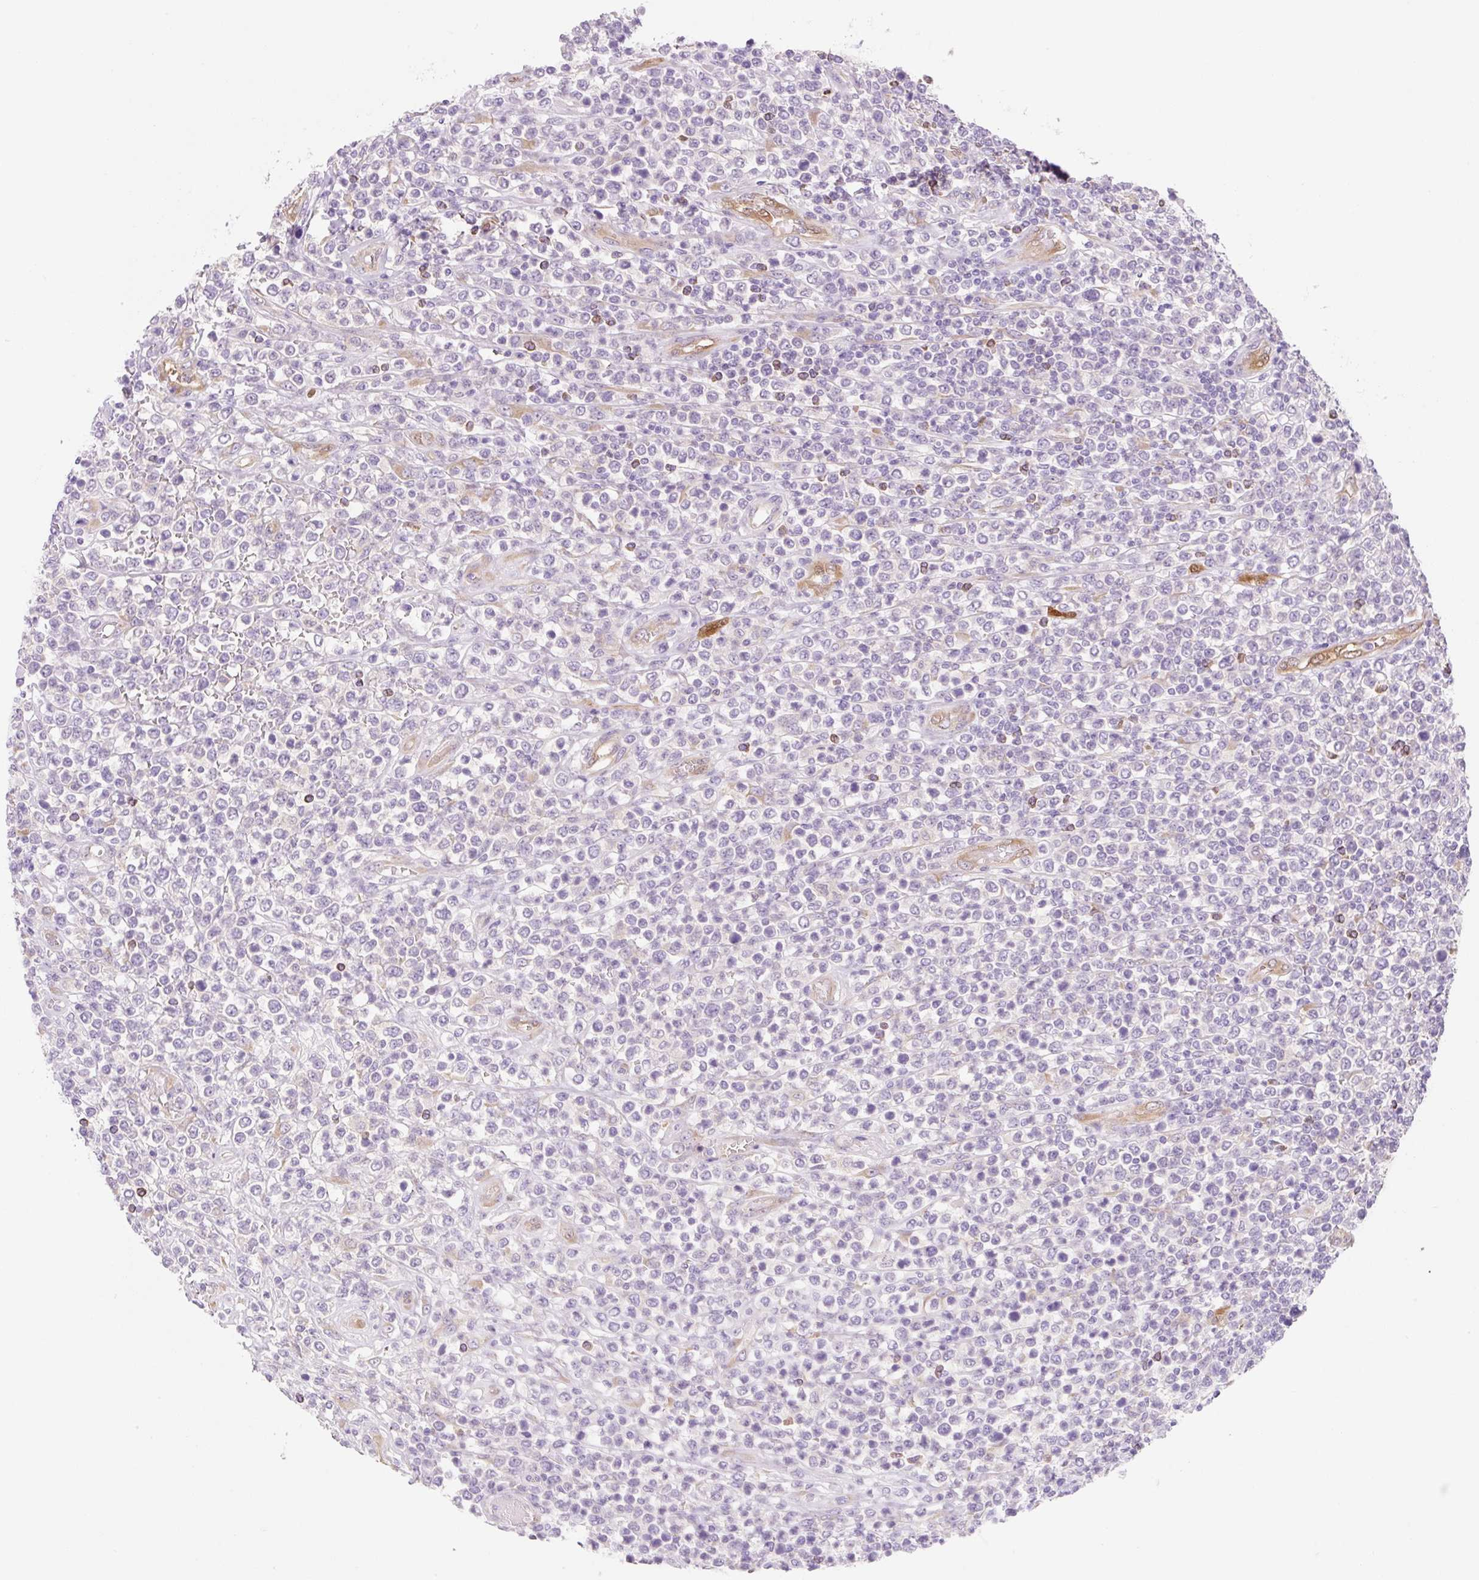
{"staining": {"intensity": "negative", "quantity": "none", "location": "none"}, "tissue": "lymphoma", "cell_type": "Tumor cells", "image_type": "cancer", "snomed": [{"axis": "morphology", "description": "Malignant lymphoma, non-Hodgkin's type, High grade"}, {"axis": "topography", "description": "Soft tissue"}], "caption": "High power microscopy photomicrograph of an immunohistochemistry image of lymphoma, revealing no significant positivity in tumor cells.", "gene": "FABP5", "patient": {"sex": "female", "age": 56}}